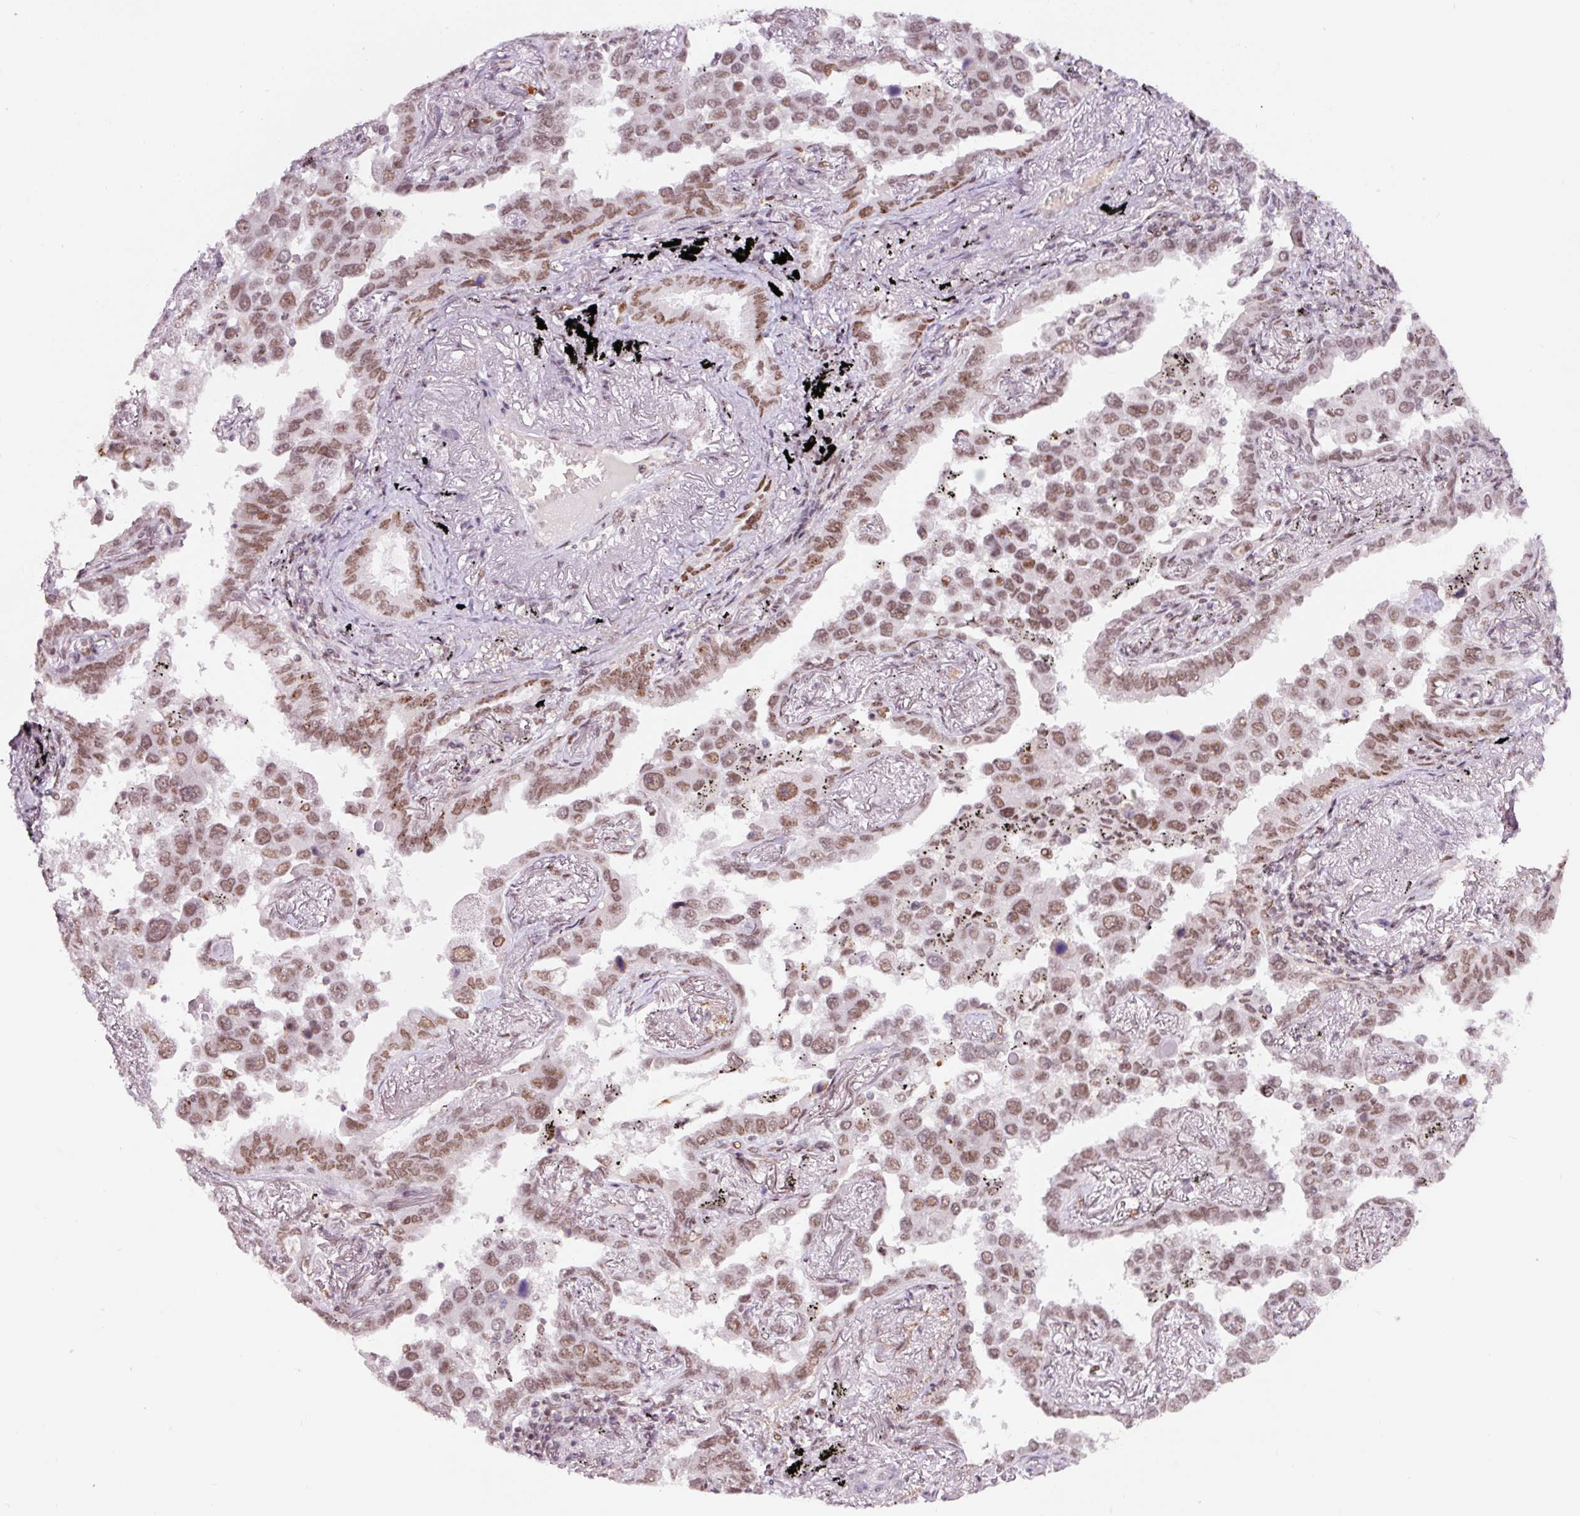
{"staining": {"intensity": "moderate", "quantity": ">75%", "location": "nuclear"}, "tissue": "lung cancer", "cell_type": "Tumor cells", "image_type": "cancer", "snomed": [{"axis": "morphology", "description": "Adenocarcinoma, NOS"}, {"axis": "topography", "description": "Lung"}], "caption": "Moderate nuclear expression is appreciated in approximately >75% of tumor cells in lung cancer.", "gene": "CCNL2", "patient": {"sex": "male", "age": 67}}